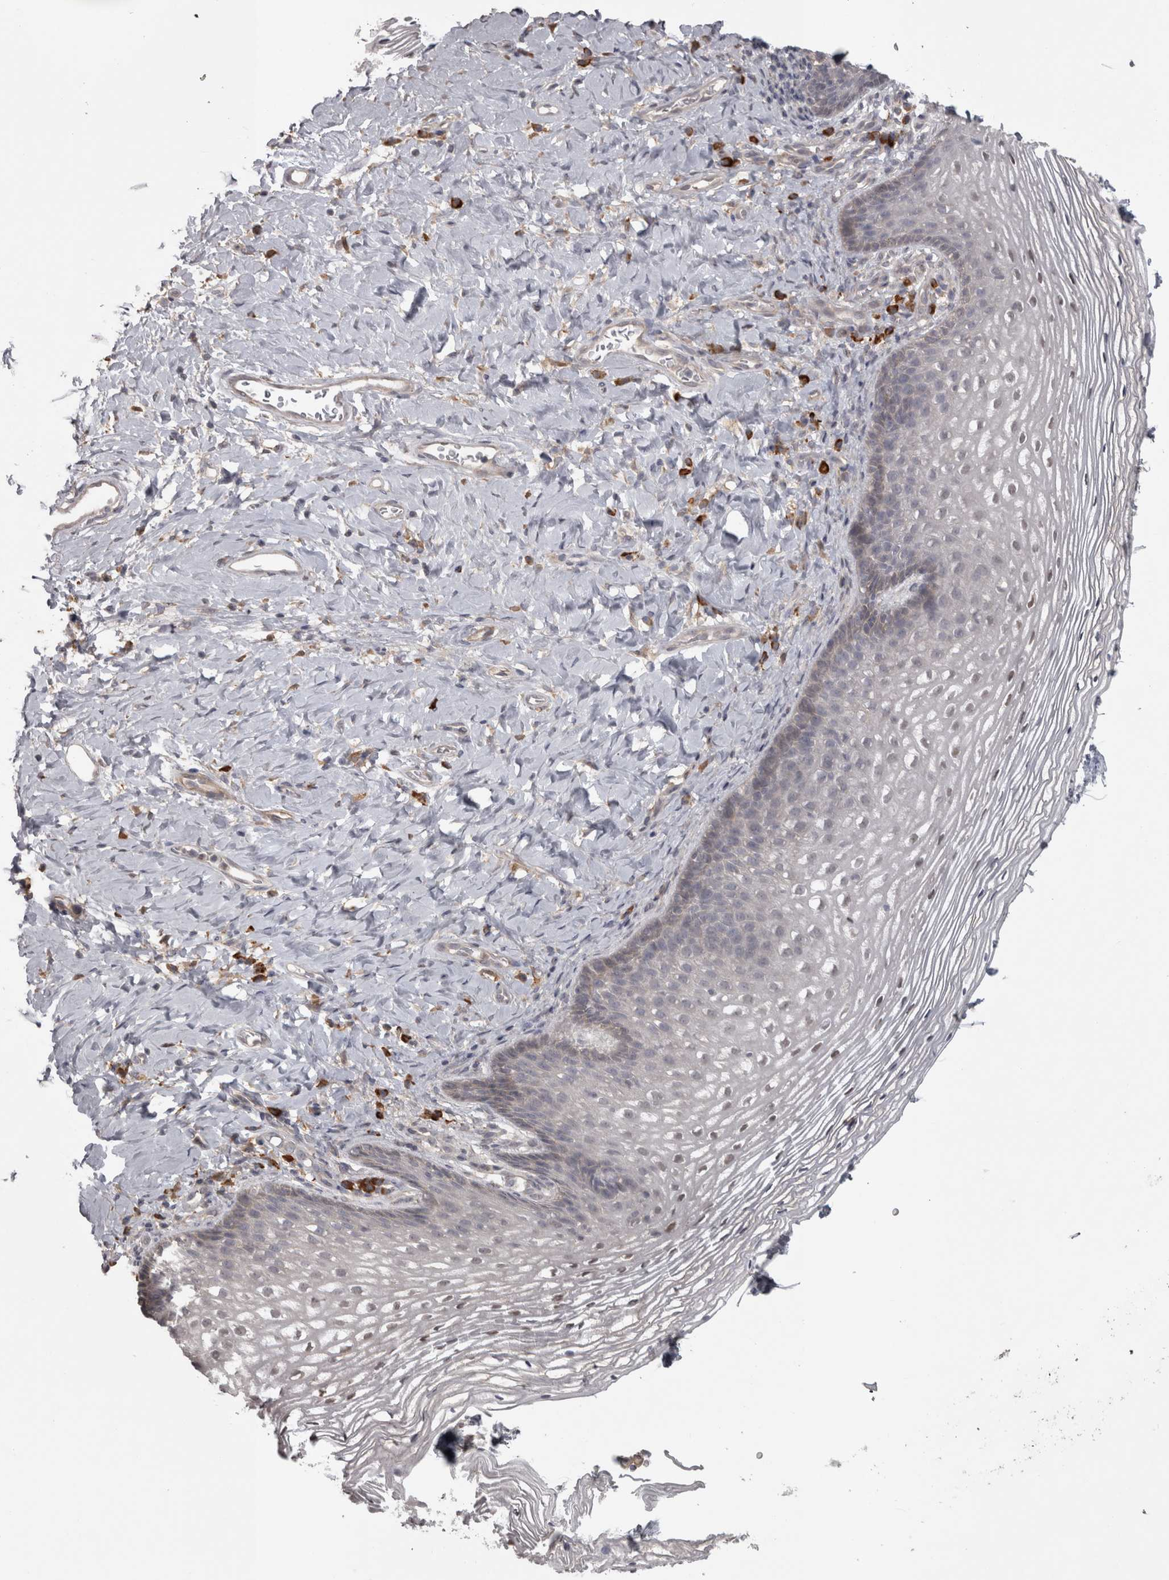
{"staining": {"intensity": "moderate", "quantity": "<25%", "location": "nuclear"}, "tissue": "vagina", "cell_type": "Squamous epithelial cells", "image_type": "normal", "snomed": [{"axis": "morphology", "description": "Normal tissue, NOS"}, {"axis": "topography", "description": "Vagina"}], "caption": "An image of vagina stained for a protein displays moderate nuclear brown staining in squamous epithelial cells. (Brightfield microscopy of DAB IHC at high magnification).", "gene": "SLCO5A1", "patient": {"sex": "female", "age": 60}}